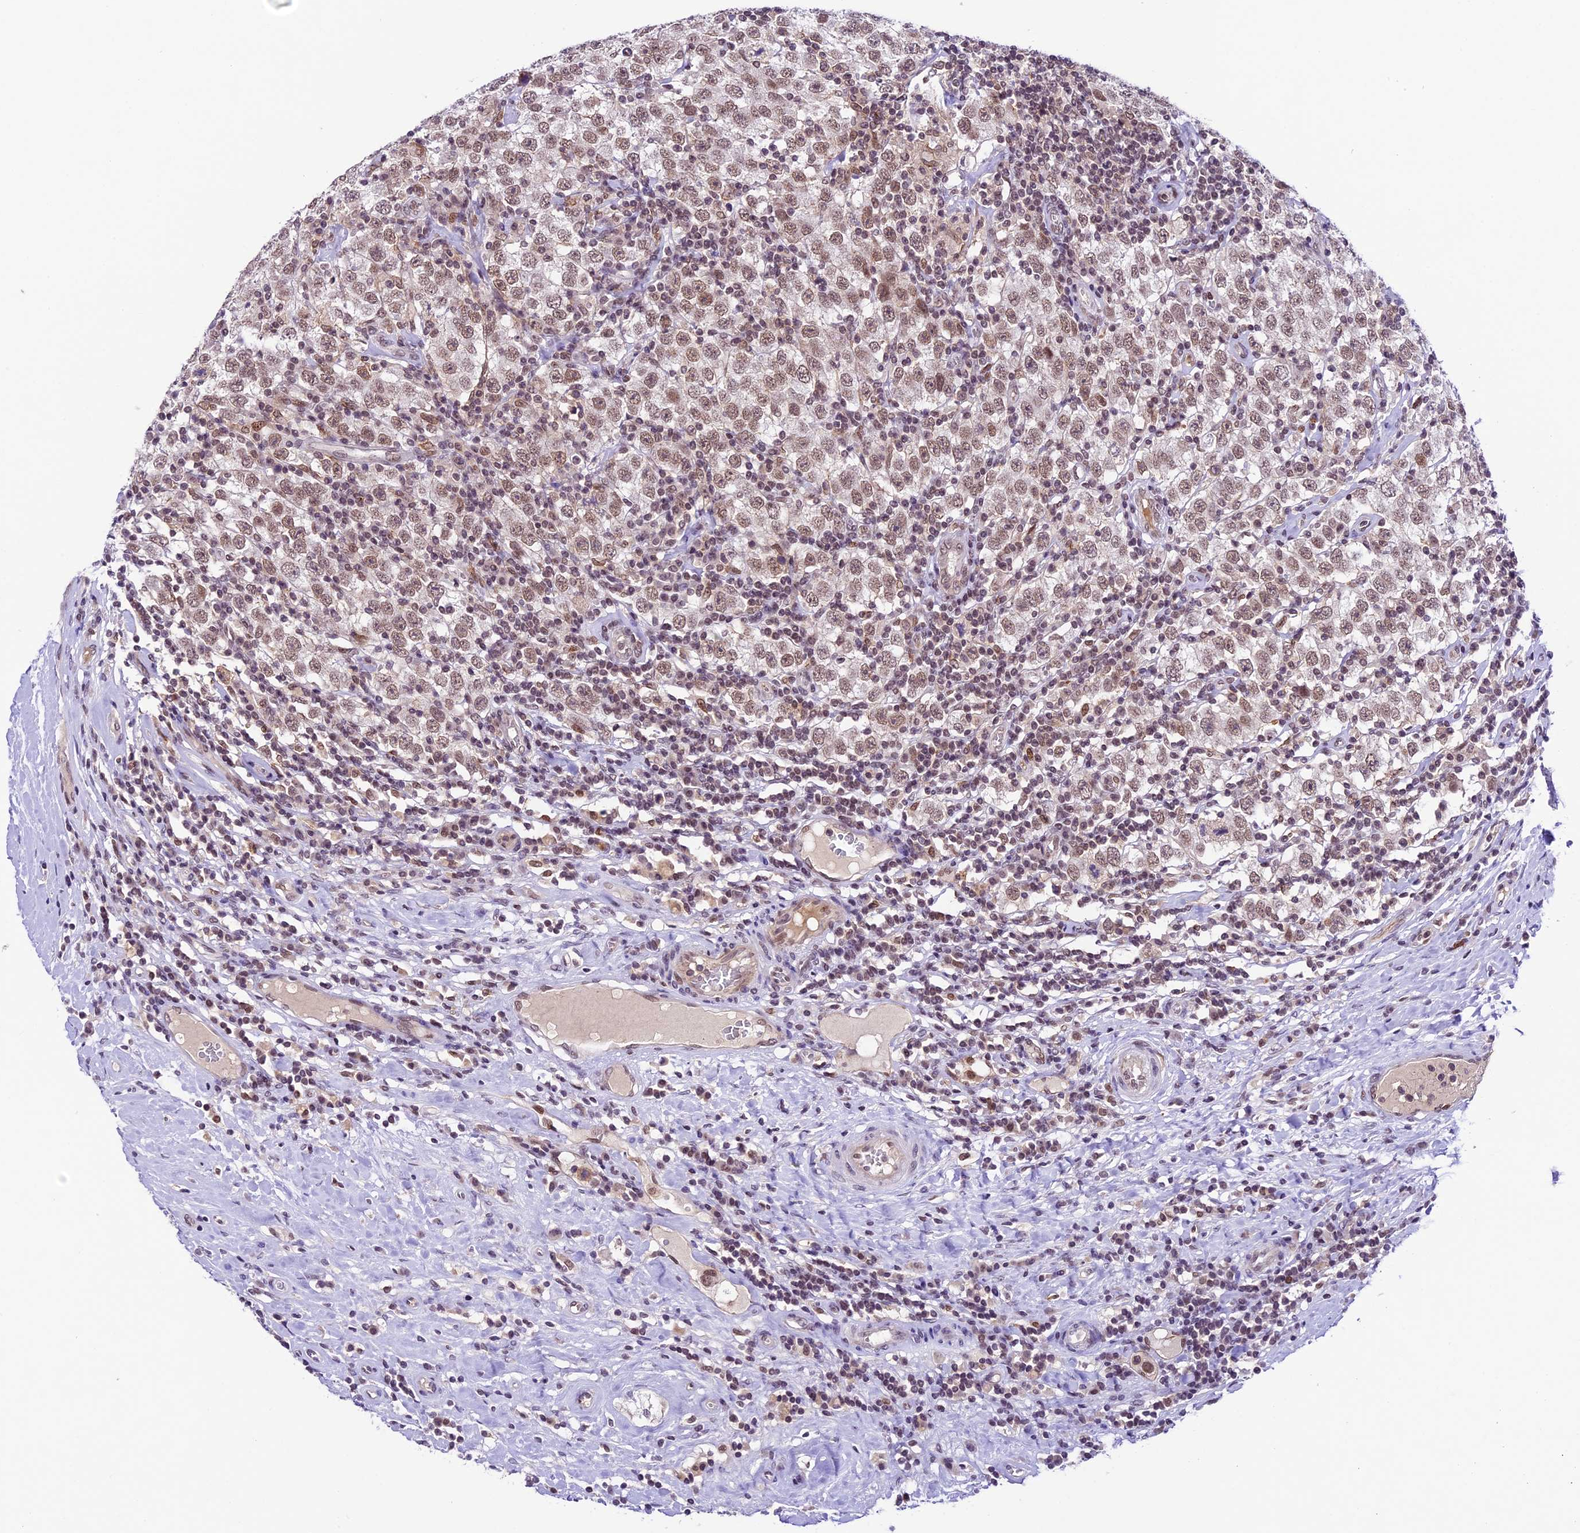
{"staining": {"intensity": "moderate", "quantity": ">75%", "location": "nuclear"}, "tissue": "testis cancer", "cell_type": "Tumor cells", "image_type": "cancer", "snomed": [{"axis": "morphology", "description": "Seminoma, NOS"}, {"axis": "topography", "description": "Testis"}], "caption": "Protein analysis of seminoma (testis) tissue exhibits moderate nuclear staining in approximately >75% of tumor cells. (brown staining indicates protein expression, while blue staining denotes nuclei).", "gene": "SHKBP1", "patient": {"sex": "male", "age": 41}}